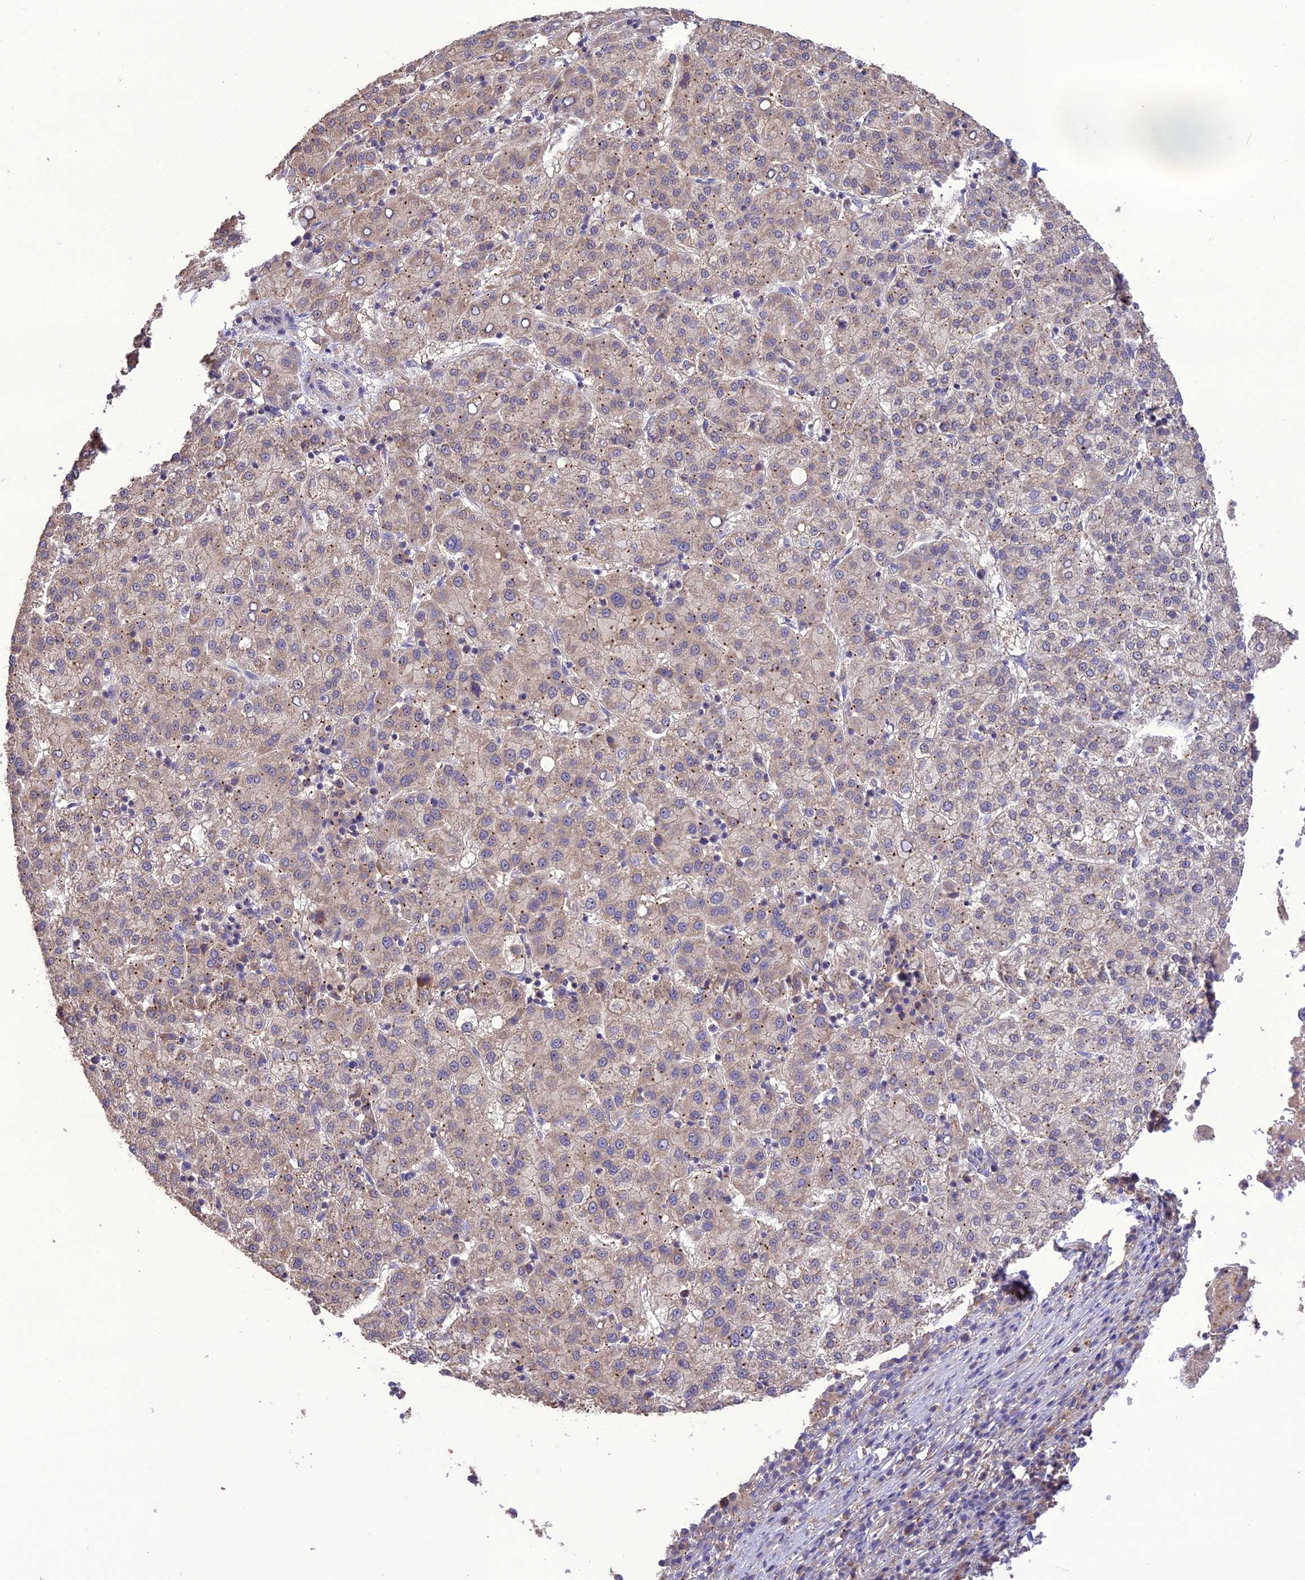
{"staining": {"intensity": "weak", "quantity": "<25%", "location": "cytoplasmic/membranous"}, "tissue": "liver cancer", "cell_type": "Tumor cells", "image_type": "cancer", "snomed": [{"axis": "morphology", "description": "Carcinoma, Hepatocellular, NOS"}, {"axis": "topography", "description": "Liver"}], "caption": "Immunohistochemistry (IHC) micrograph of hepatocellular carcinoma (liver) stained for a protein (brown), which reveals no positivity in tumor cells.", "gene": "NUDT8", "patient": {"sex": "female", "age": 58}}